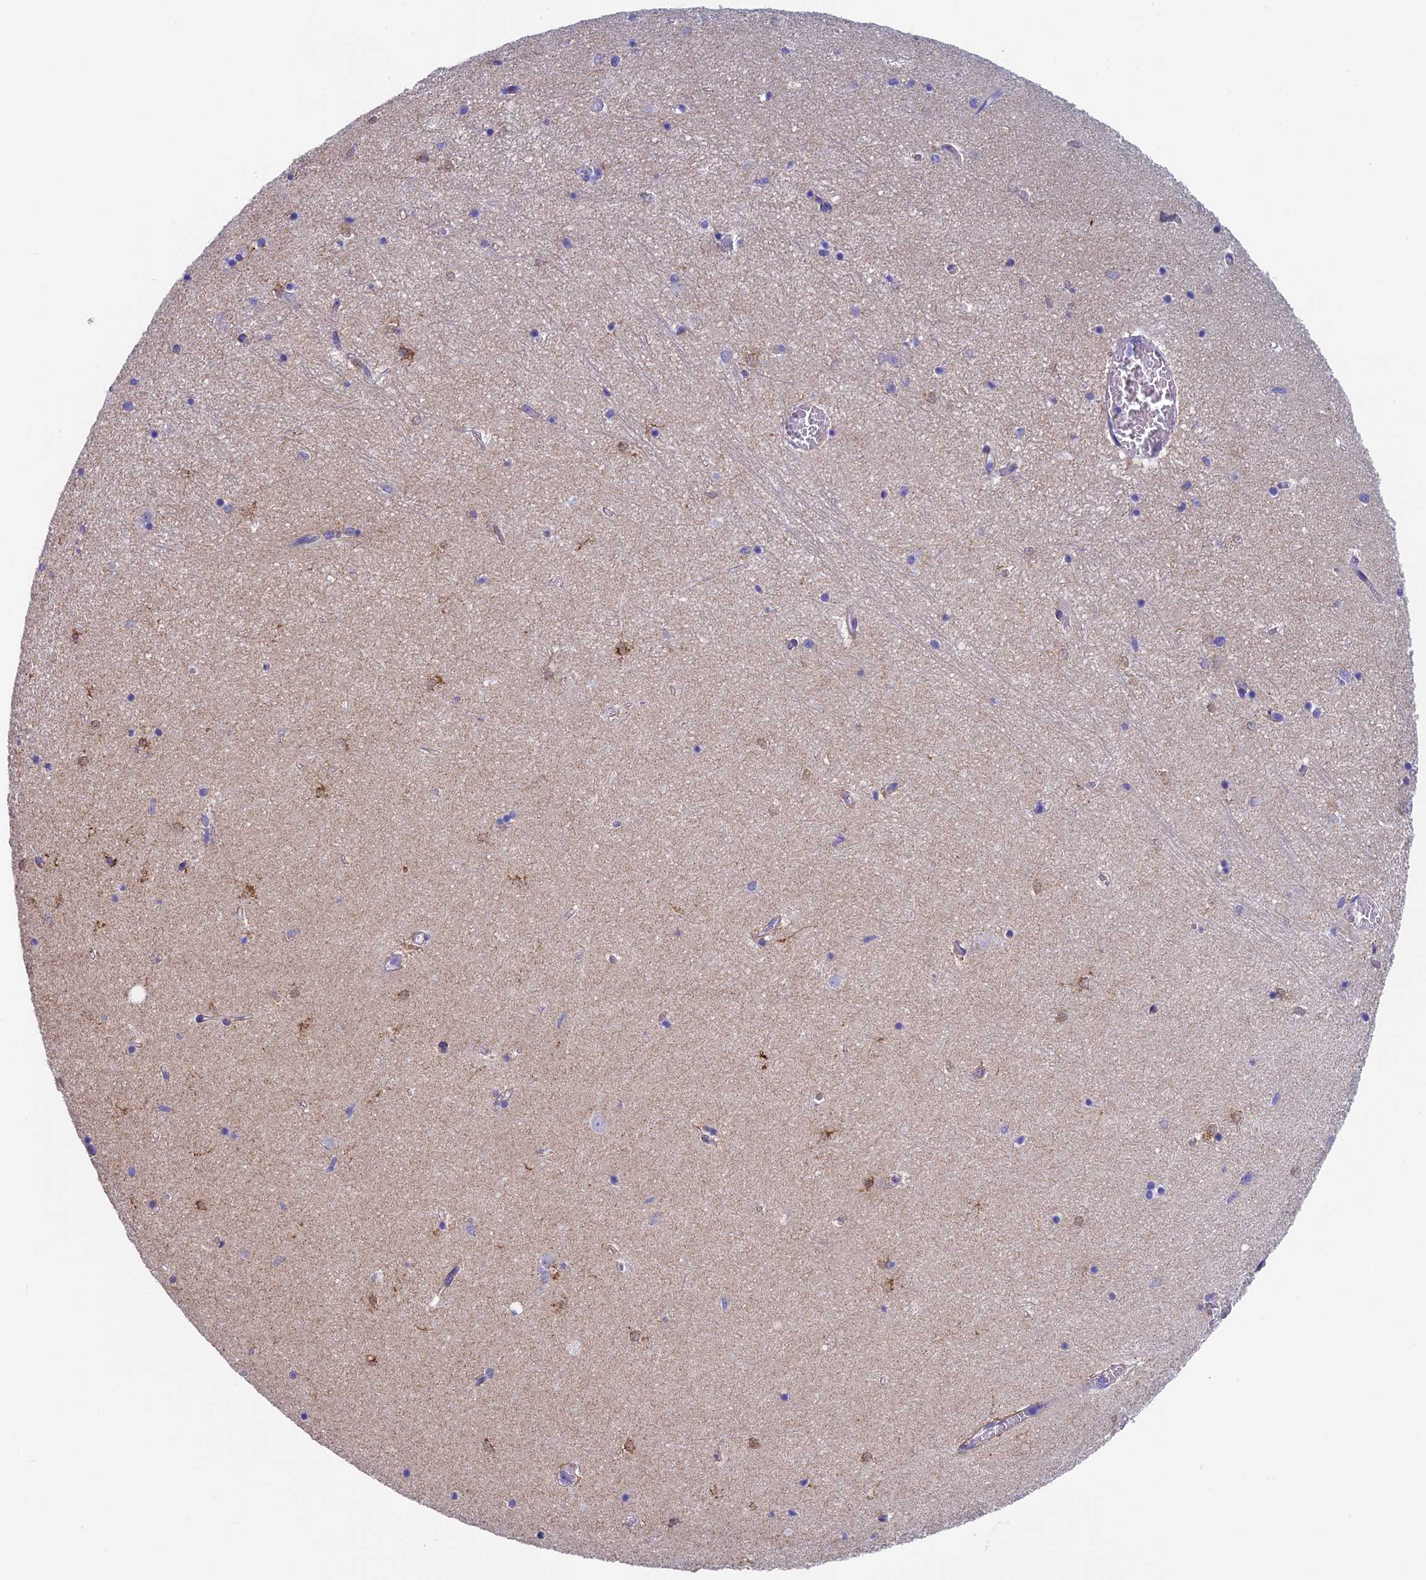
{"staining": {"intensity": "moderate", "quantity": "<25%", "location": "cytoplasmic/membranous"}, "tissue": "hippocampus", "cell_type": "Glial cells", "image_type": "normal", "snomed": [{"axis": "morphology", "description": "Normal tissue, NOS"}, {"axis": "topography", "description": "Hippocampus"}], "caption": "This photomicrograph displays immunohistochemistry staining of normal hippocampus, with low moderate cytoplasmic/membranous positivity in approximately <25% of glial cells.", "gene": "SEPTIN1", "patient": {"sex": "female", "age": 64}}